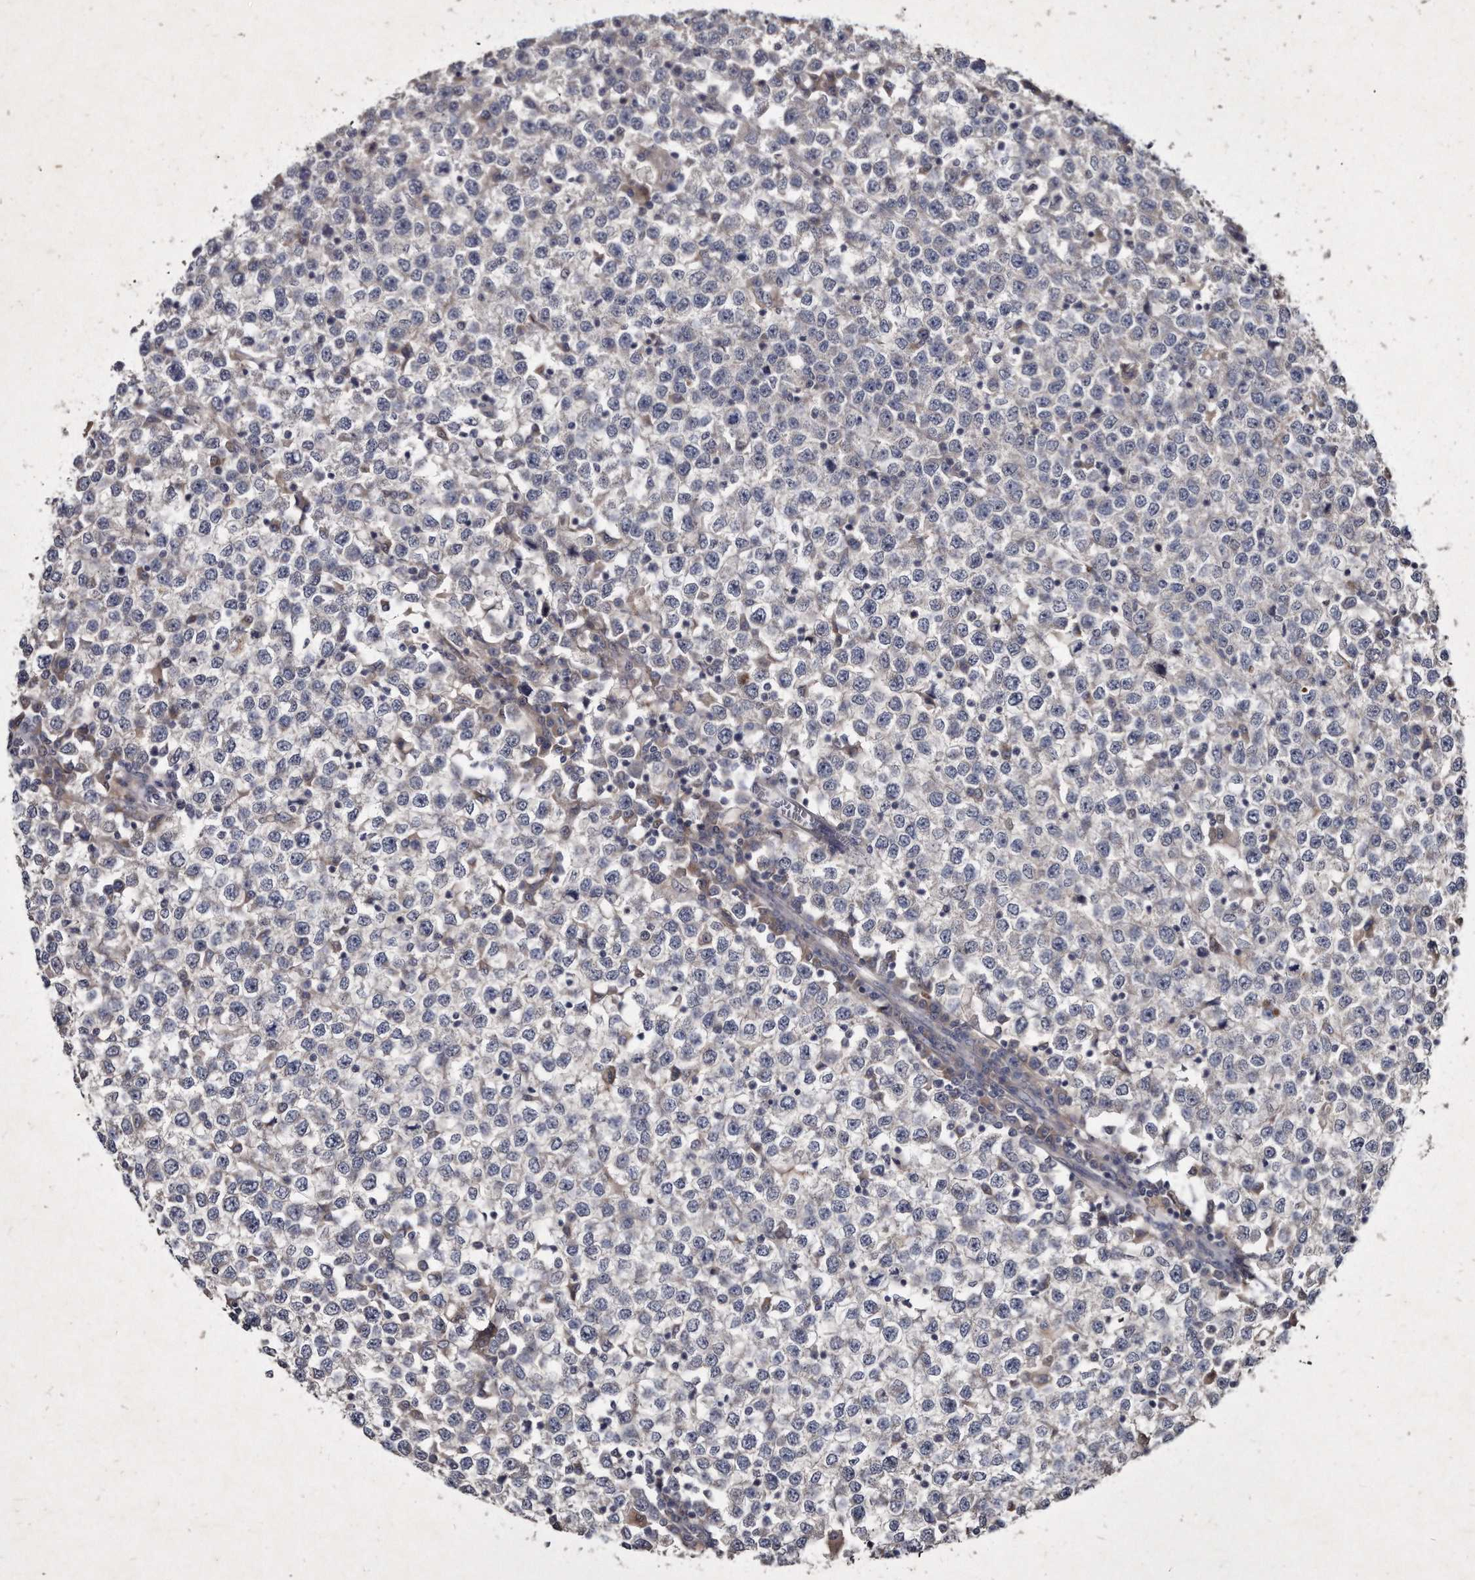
{"staining": {"intensity": "negative", "quantity": "none", "location": "none"}, "tissue": "testis cancer", "cell_type": "Tumor cells", "image_type": "cancer", "snomed": [{"axis": "morphology", "description": "Seminoma, NOS"}, {"axis": "topography", "description": "Testis"}], "caption": "Immunohistochemistry (IHC) image of neoplastic tissue: seminoma (testis) stained with DAB (3,3'-diaminobenzidine) exhibits no significant protein expression in tumor cells. (Stains: DAB (3,3'-diaminobenzidine) immunohistochemistry with hematoxylin counter stain, Microscopy: brightfield microscopy at high magnification).", "gene": "KLHDC3", "patient": {"sex": "male", "age": 65}}